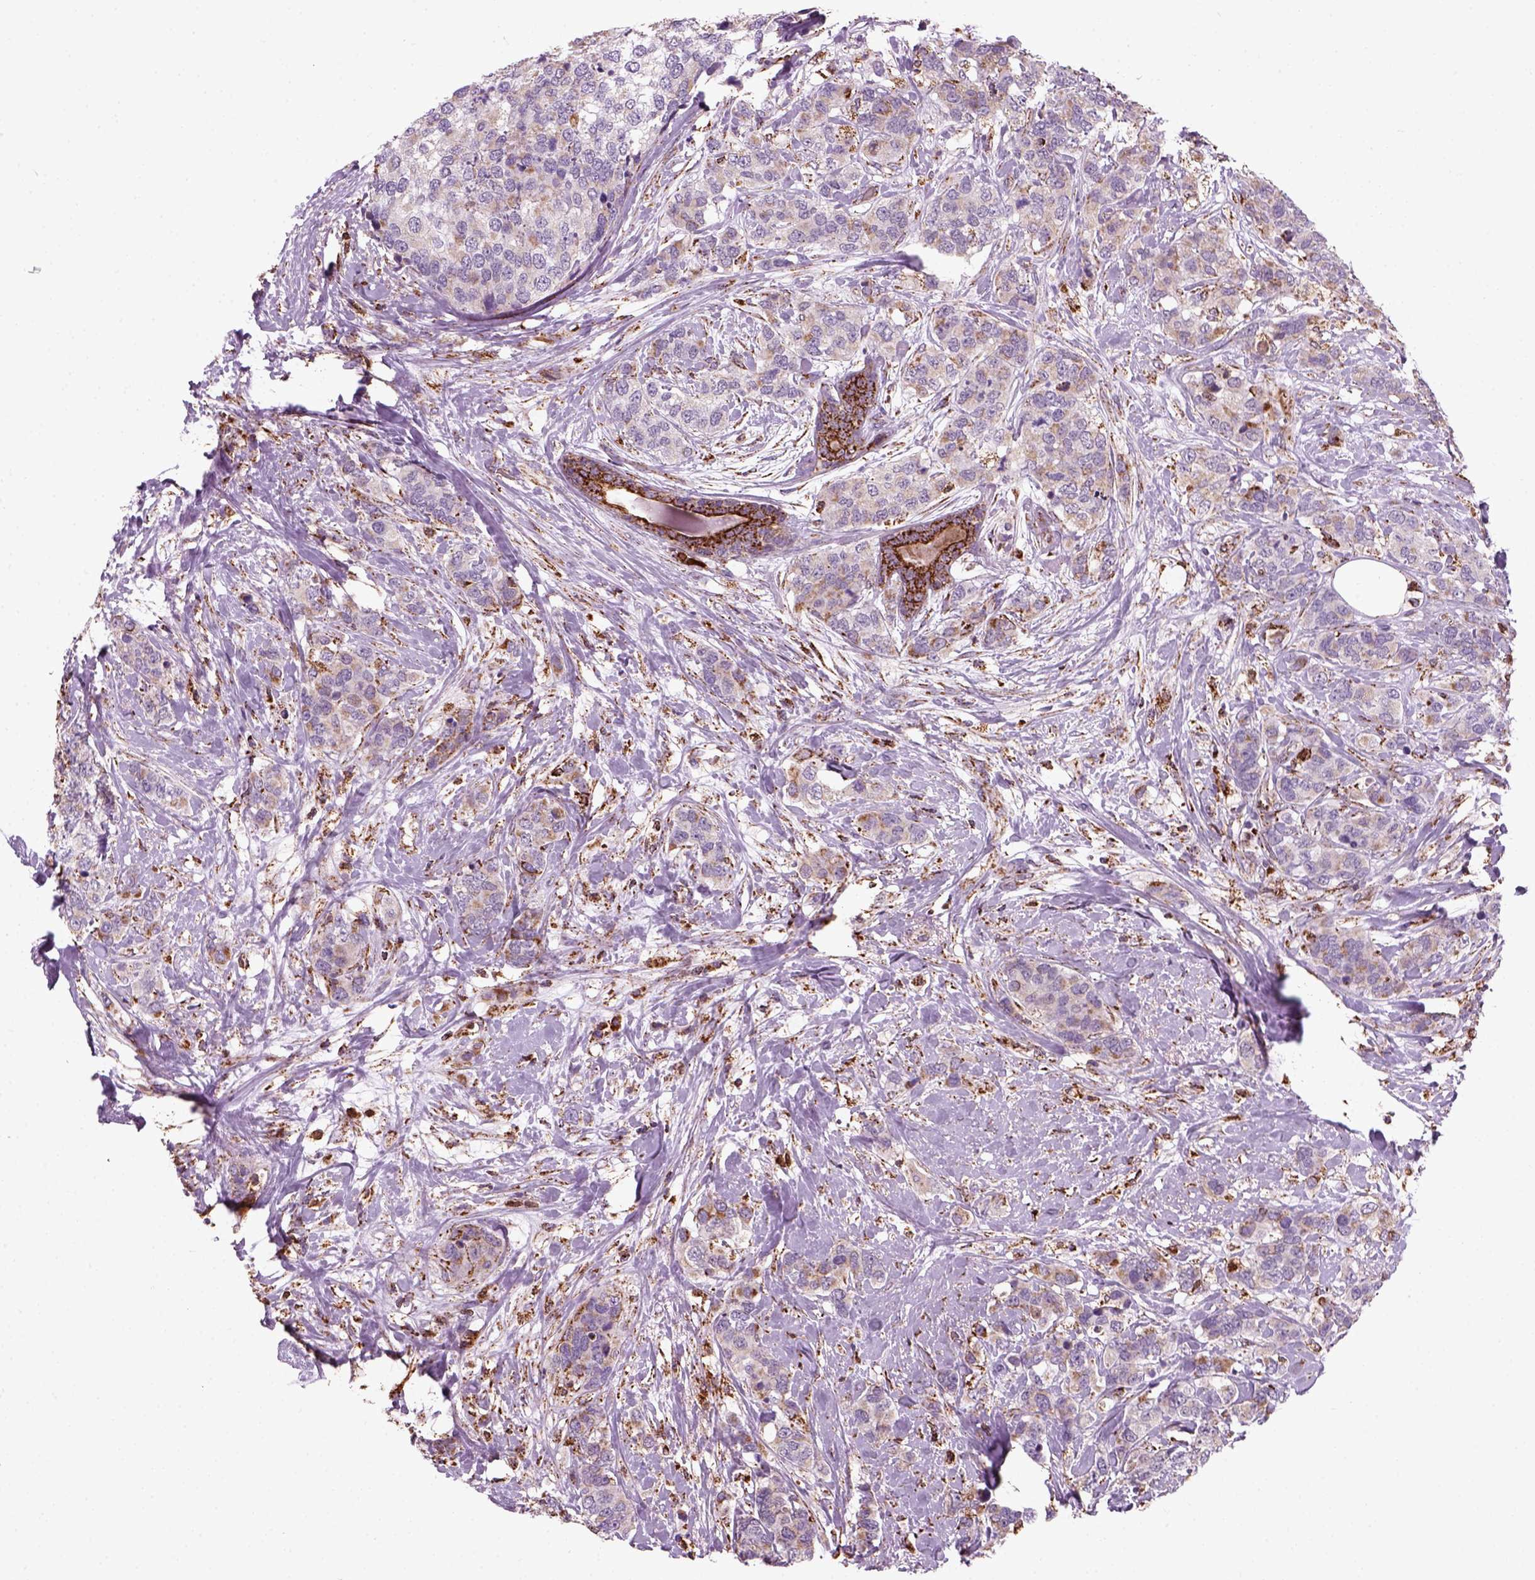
{"staining": {"intensity": "weak", "quantity": "25%-75%", "location": "cytoplasmic/membranous"}, "tissue": "breast cancer", "cell_type": "Tumor cells", "image_type": "cancer", "snomed": [{"axis": "morphology", "description": "Lobular carcinoma"}, {"axis": "topography", "description": "Breast"}], "caption": "Breast cancer stained with a protein marker shows weak staining in tumor cells.", "gene": "NUDT16L1", "patient": {"sex": "female", "age": 59}}